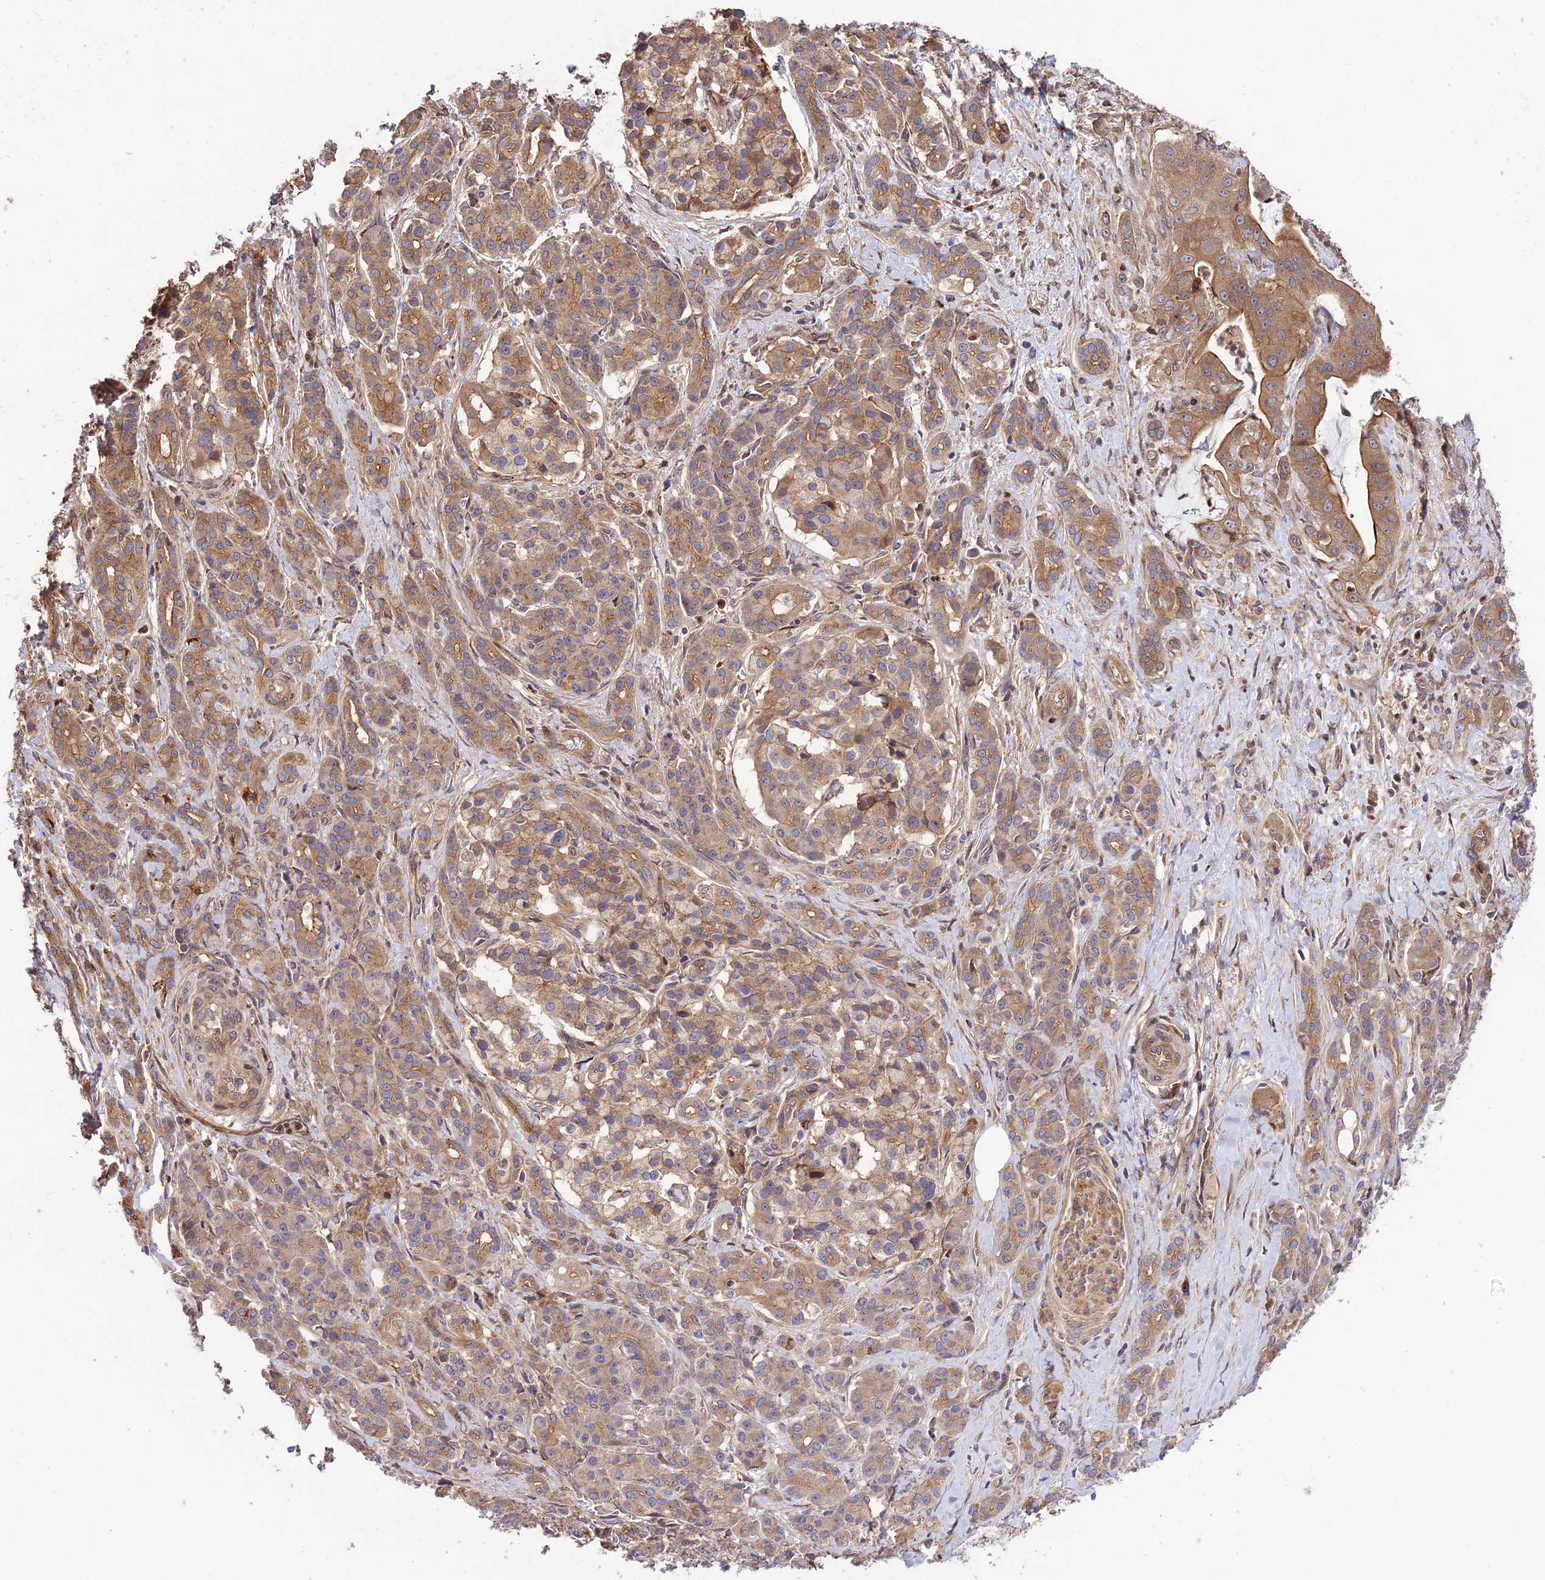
{"staining": {"intensity": "moderate", "quantity": ">75%", "location": "cytoplasmic/membranous"}, "tissue": "pancreatic cancer", "cell_type": "Tumor cells", "image_type": "cancer", "snomed": [{"axis": "morphology", "description": "Adenocarcinoma, NOS"}, {"axis": "topography", "description": "Pancreas"}], "caption": "IHC staining of adenocarcinoma (pancreatic), which shows medium levels of moderate cytoplasmic/membranous positivity in about >75% of tumor cells indicating moderate cytoplasmic/membranous protein expression. The staining was performed using DAB (brown) for protein detection and nuclei were counterstained in hematoxylin (blue).", "gene": "SMG6", "patient": {"sex": "male", "age": 57}}